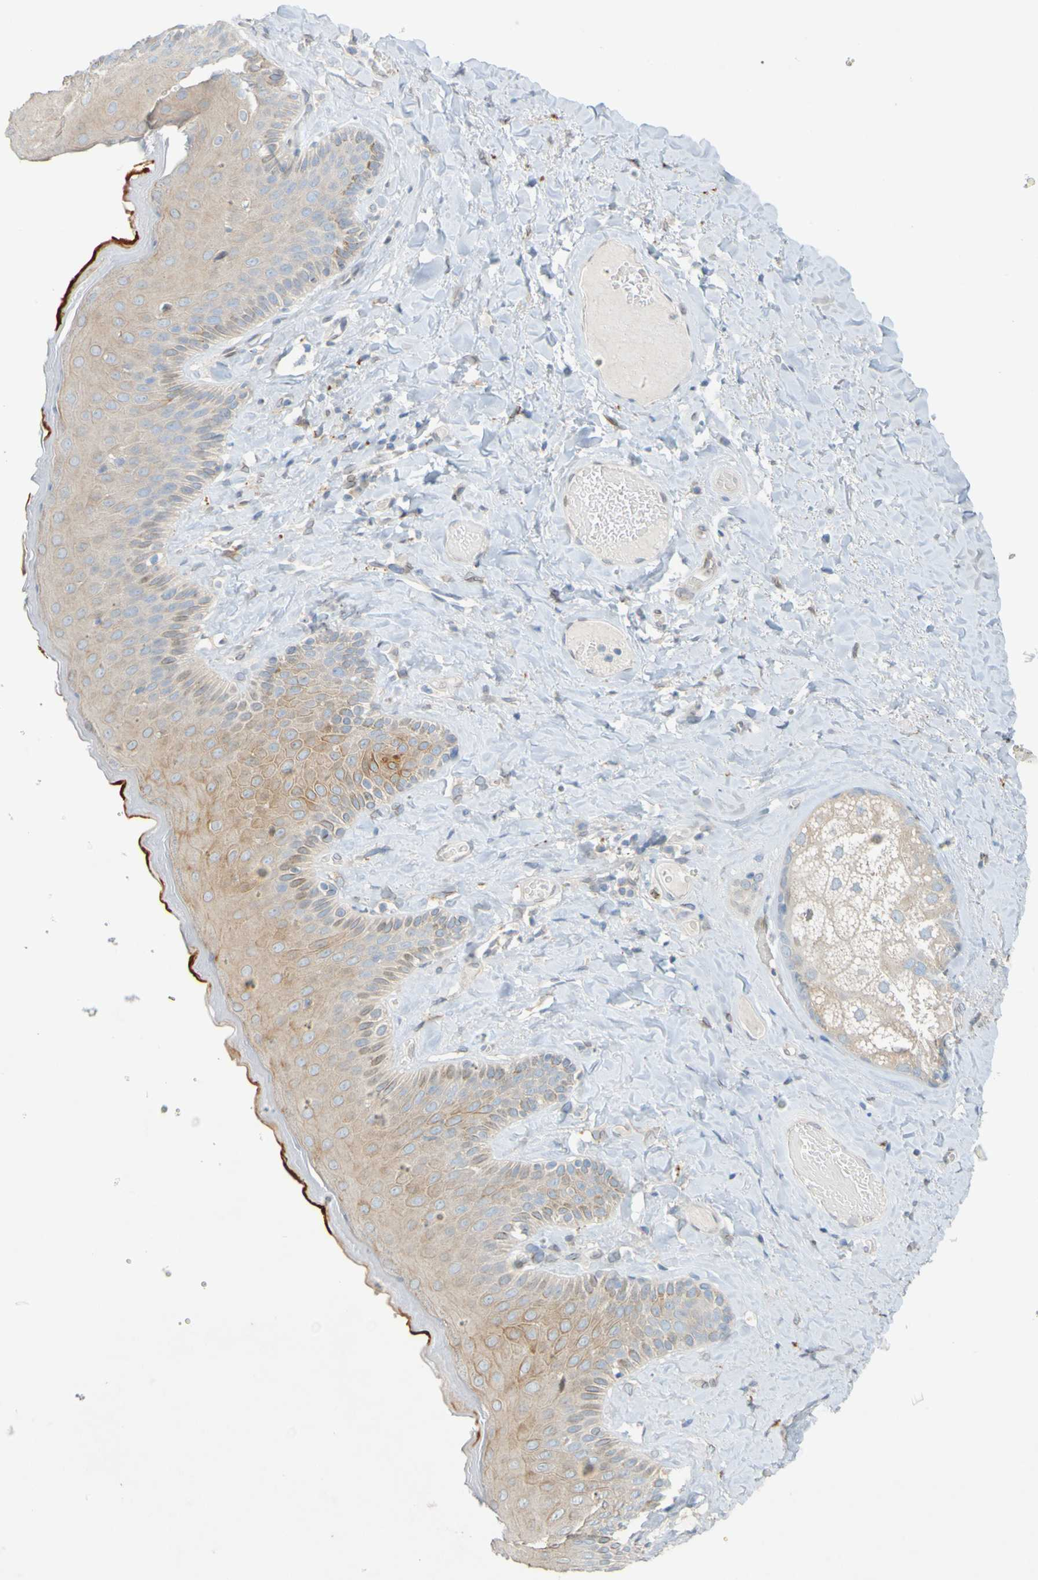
{"staining": {"intensity": "weak", "quantity": ">75%", "location": "cytoplasmic/membranous"}, "tissue": "skin", "cell_type": "Epidermal cells", "image_type": "normal", "snomed": [{"axis": "morphology", "description": "Normal tissue, NOS"}, {"axis": "topography", "description": "Anal"}], "caption": "IHC photomicrograph of normal human skin stained for a protein (brown), which displays low levels of weak cytoplasmic/membranous positivity in about >75% of epidermal cells.", "gene": "MAG", "patient": {"sex": "male", "age": 69}}